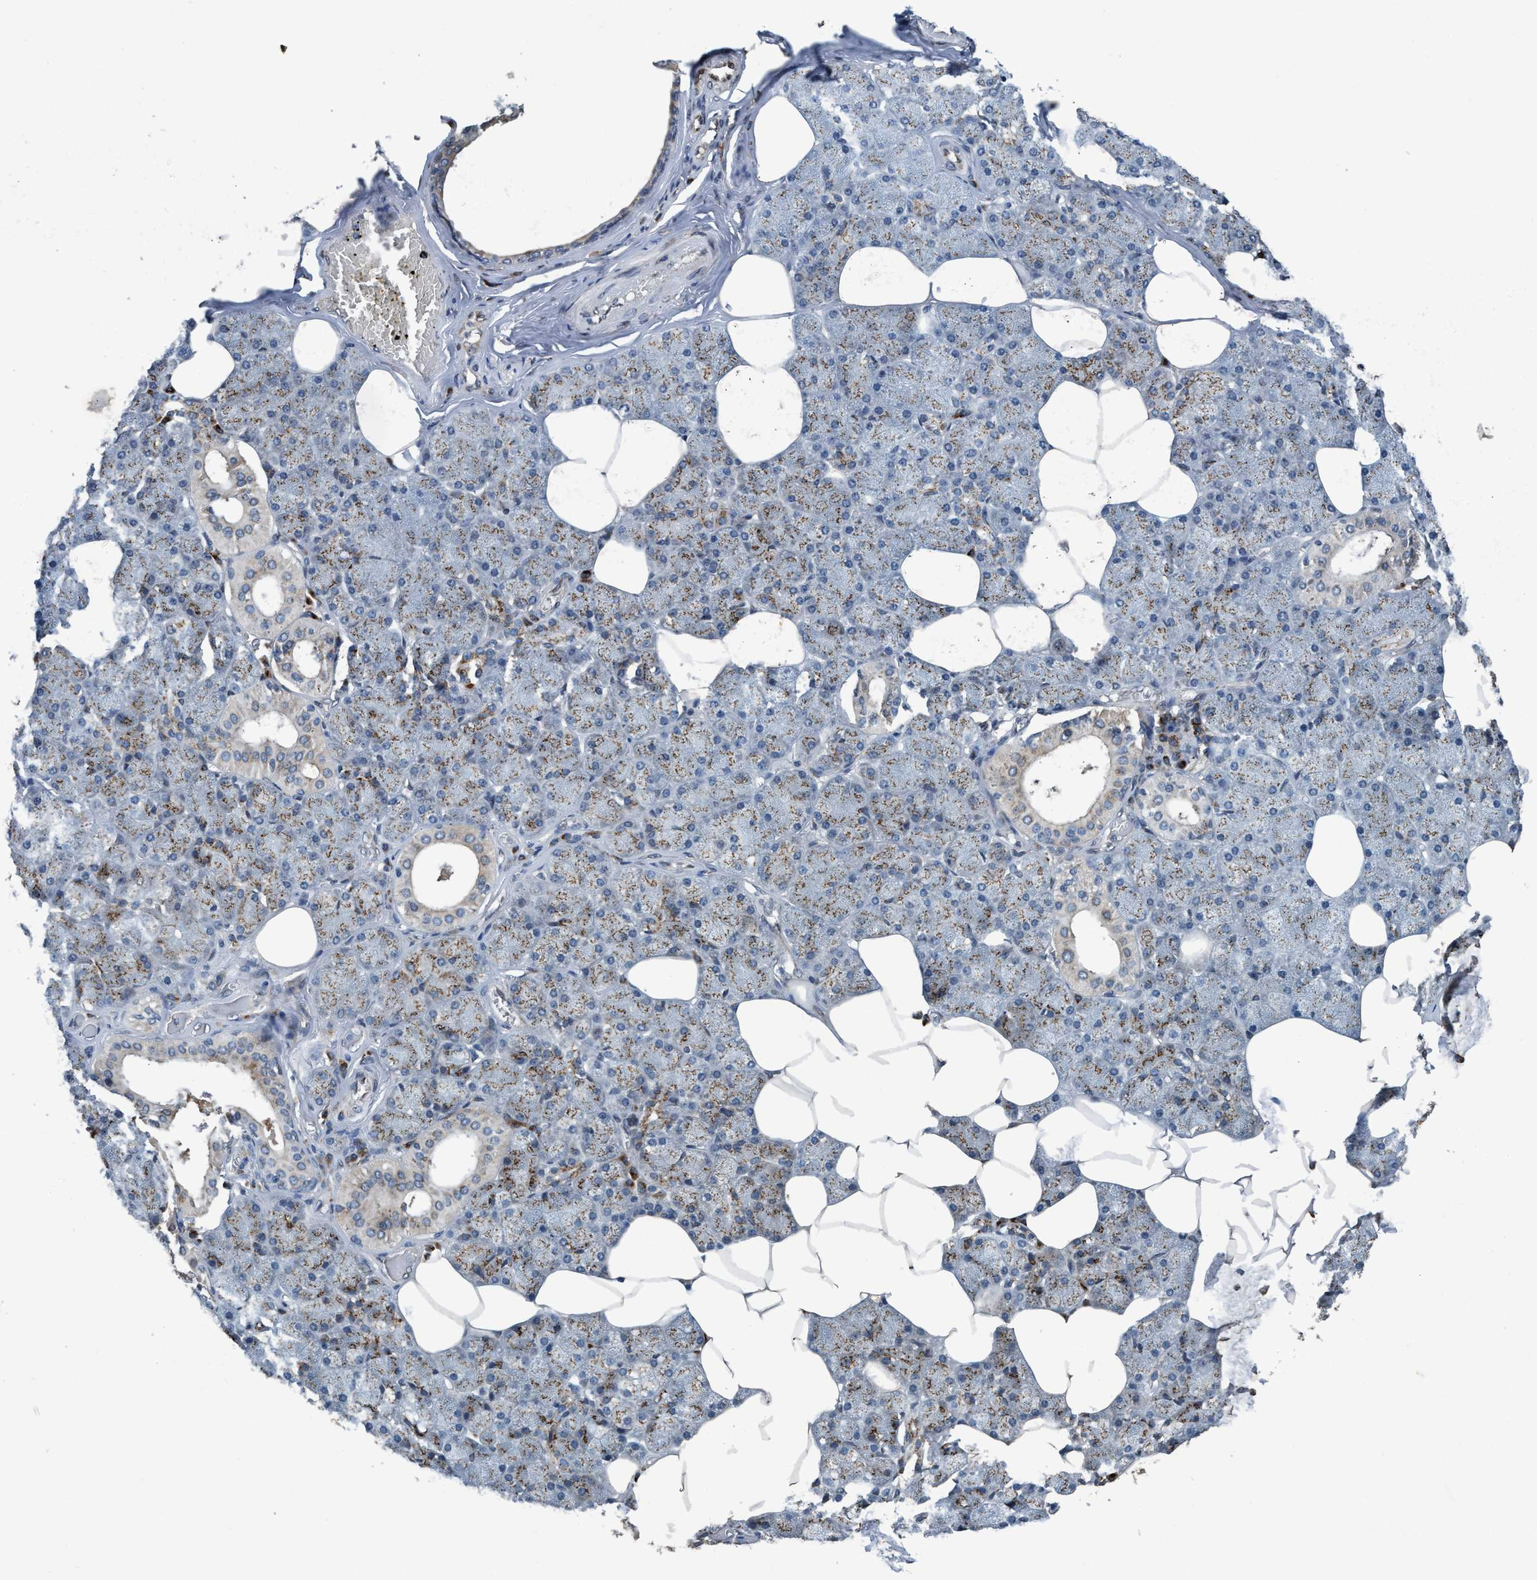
{"staining": {"intensity": "strong", "quantity": "25%-75%", "location": "cytoplasmic/membranous"}, "tissue": "salivary gland", "cell_type": "Glandular cells", "image_type": "normal", "snomed": [{"axis": "morphology", "description": "Normal tissue, NOS"}, {"axis": "topography", "description": "Salivary gland"}], "caption": "This photomicrograph displays normal salivary gland stained with IHC to label a protein in brown. The cytoplasmic/membranous of glandular cells show strong positivity for the protein. Nuclei are counter-stained blue.", "gene": "MACC1", "patient": {"sex": "male", "age": 62}}